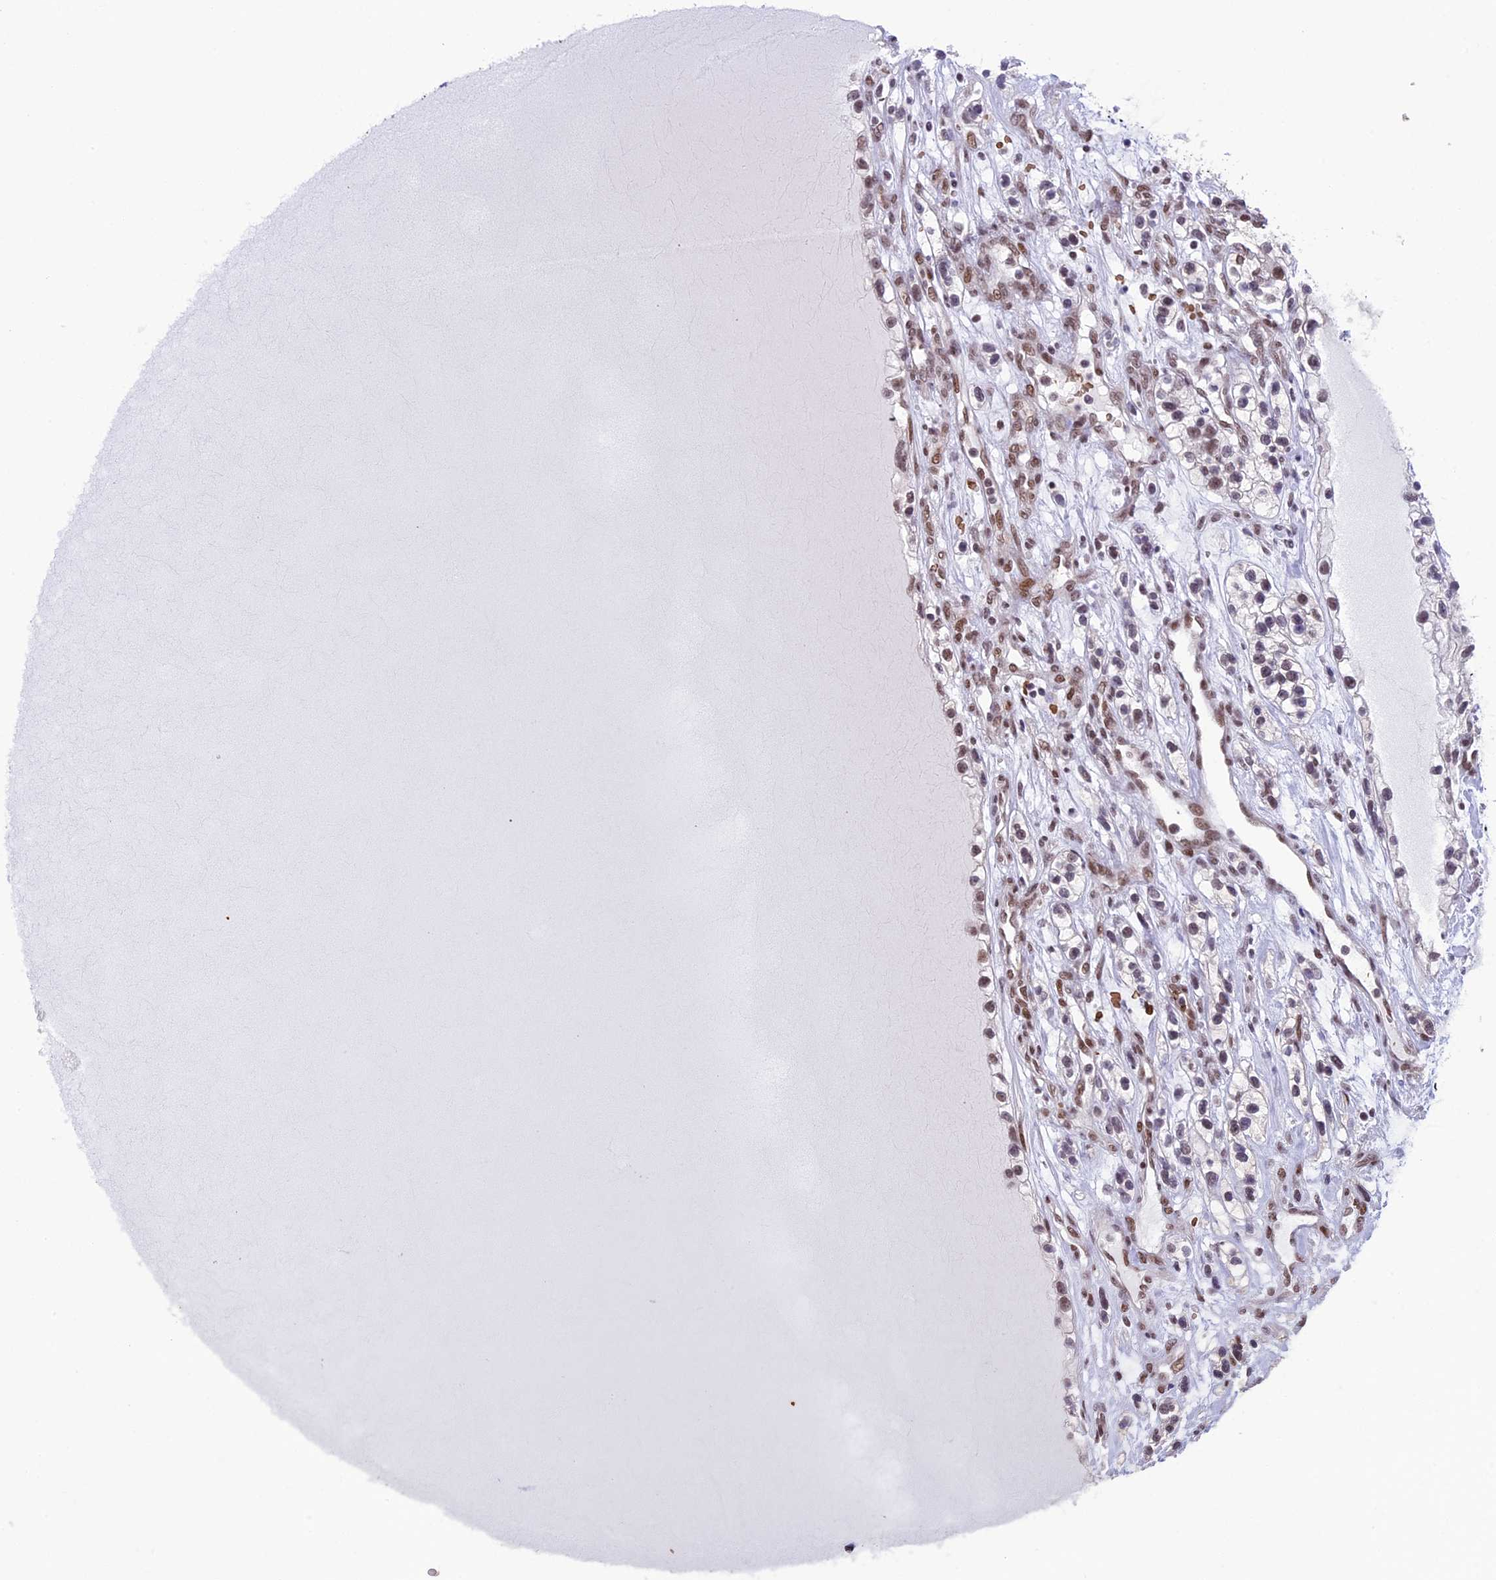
{"staining": {"intensity": "weak", "quantity": "25%-75%", "location": "nuclear"}, "tissue": "renal cancer", "cell_type": "Tumor cells", "image_type": "cancer", "snomed": [{"axis": "morphology", "description": "Adenocarcinoma, NOS"}, {"axis": "topography", "description": "Kidney"}], "caption": "There is low levels of weak nuclear positivity in tumor cells of renal adenocarcinoma, as demonstrated by immunohistochemical staining (brown color).", "gene": "MPHOSPH8", "patient": {"sex": "female", "age": 57}}